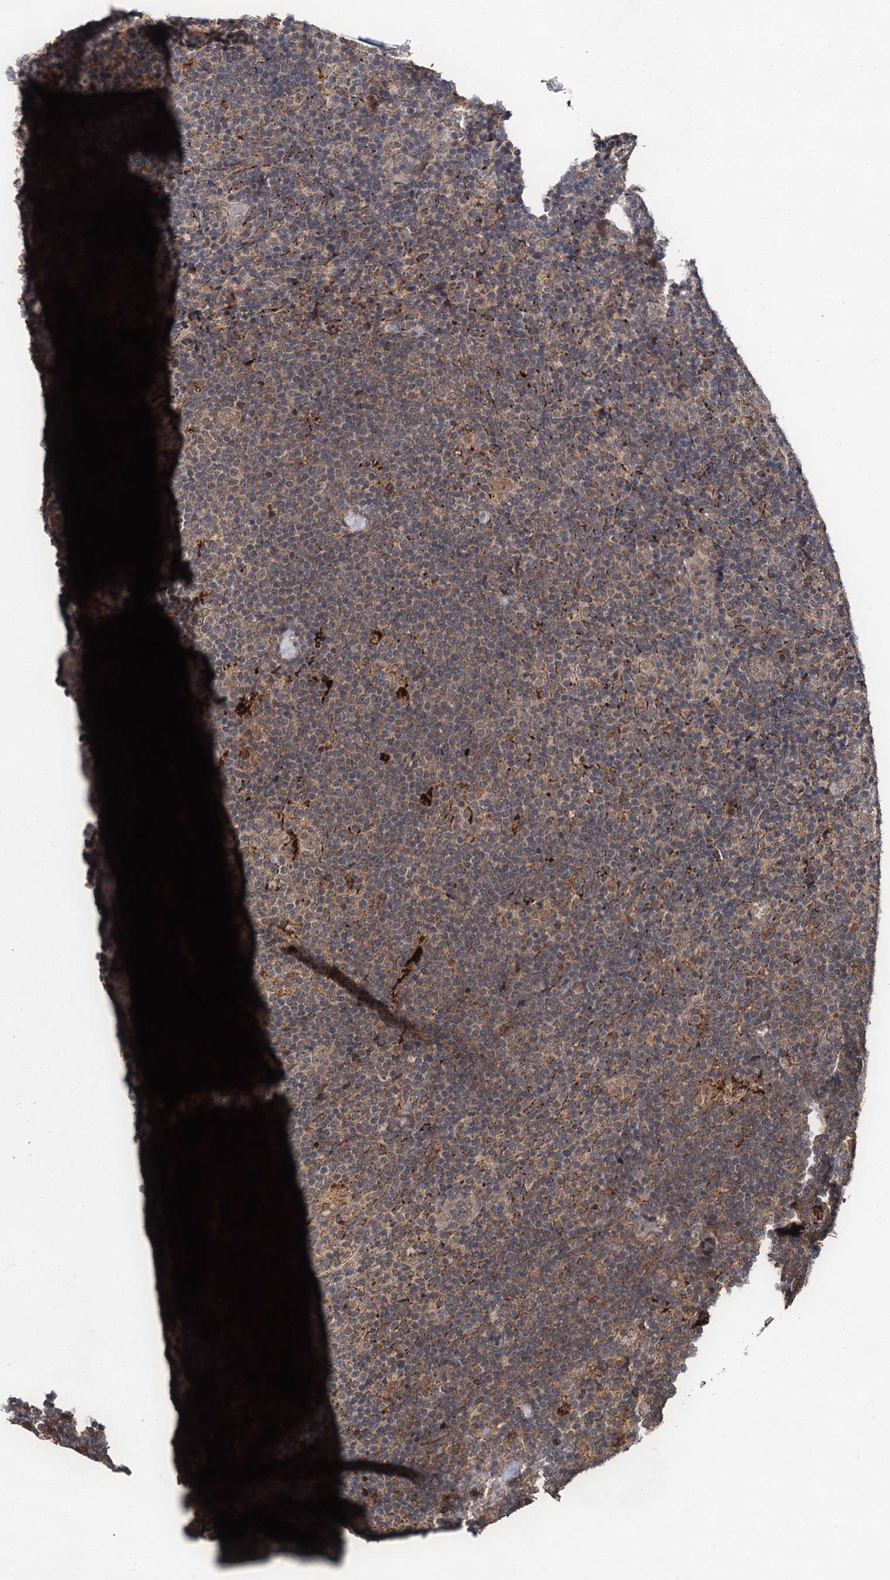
{"staining": {"intensity": "weak", "quantity": ">75%", "location": "cytoplasmic/membranous"}, "tissue": "lymphoma", "cell_type": "Tumor cells", "image_type": "cancer", "snomed": [{"axis": "morphology", "description": "Hodgkin's disease, NOS"}, {"axis": "topography", "description": "Lymph node"}], "caption": "IHC of Hodgkin's disease reveals low levels of weak cytoplasmic/membranous staining in approximately >75% of tumor cells.", "gene": "MBD6", "patient": {"sex": "female", "age": 57}}